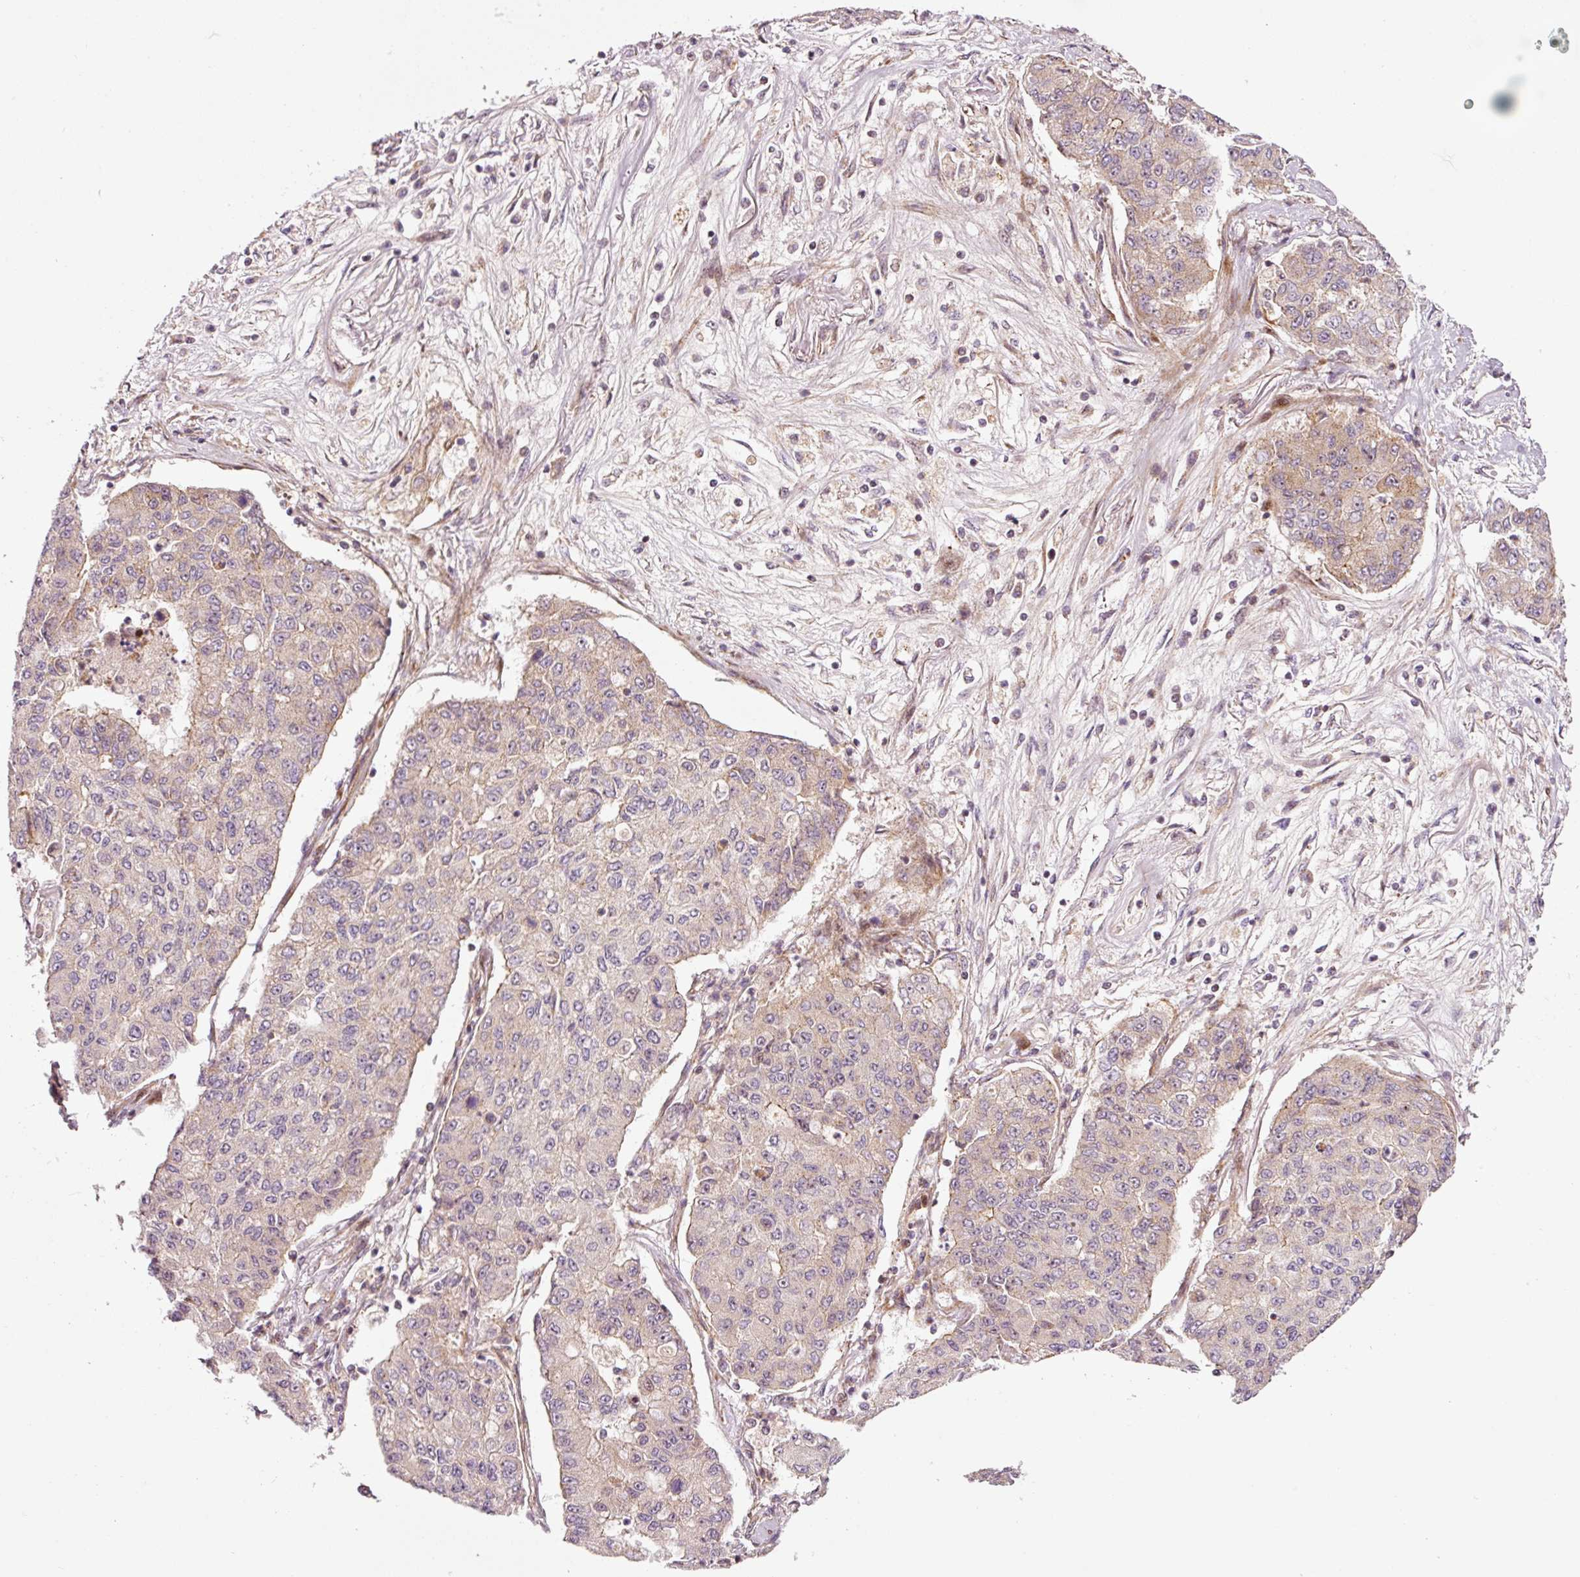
{"staining": {"intensity": "negative", "quantity": "none", "location": "none"}, "tissue": "lung cancer", "cell_type": "Tumor cells", "image_type": "cancer", "snomed": [{"axis": "morphology", "description": "Squamous cell carcinoma, NOS"}, {"axis": "topography", "description": "Lung"}], "caption": "Lung cancer (squamous cell carcinoma) was stained to show a protein in brown. There is no significant staining in tumor cells.", "gene": "ANKRD20A1", "patient": {"sex": "male", "age": 74}}